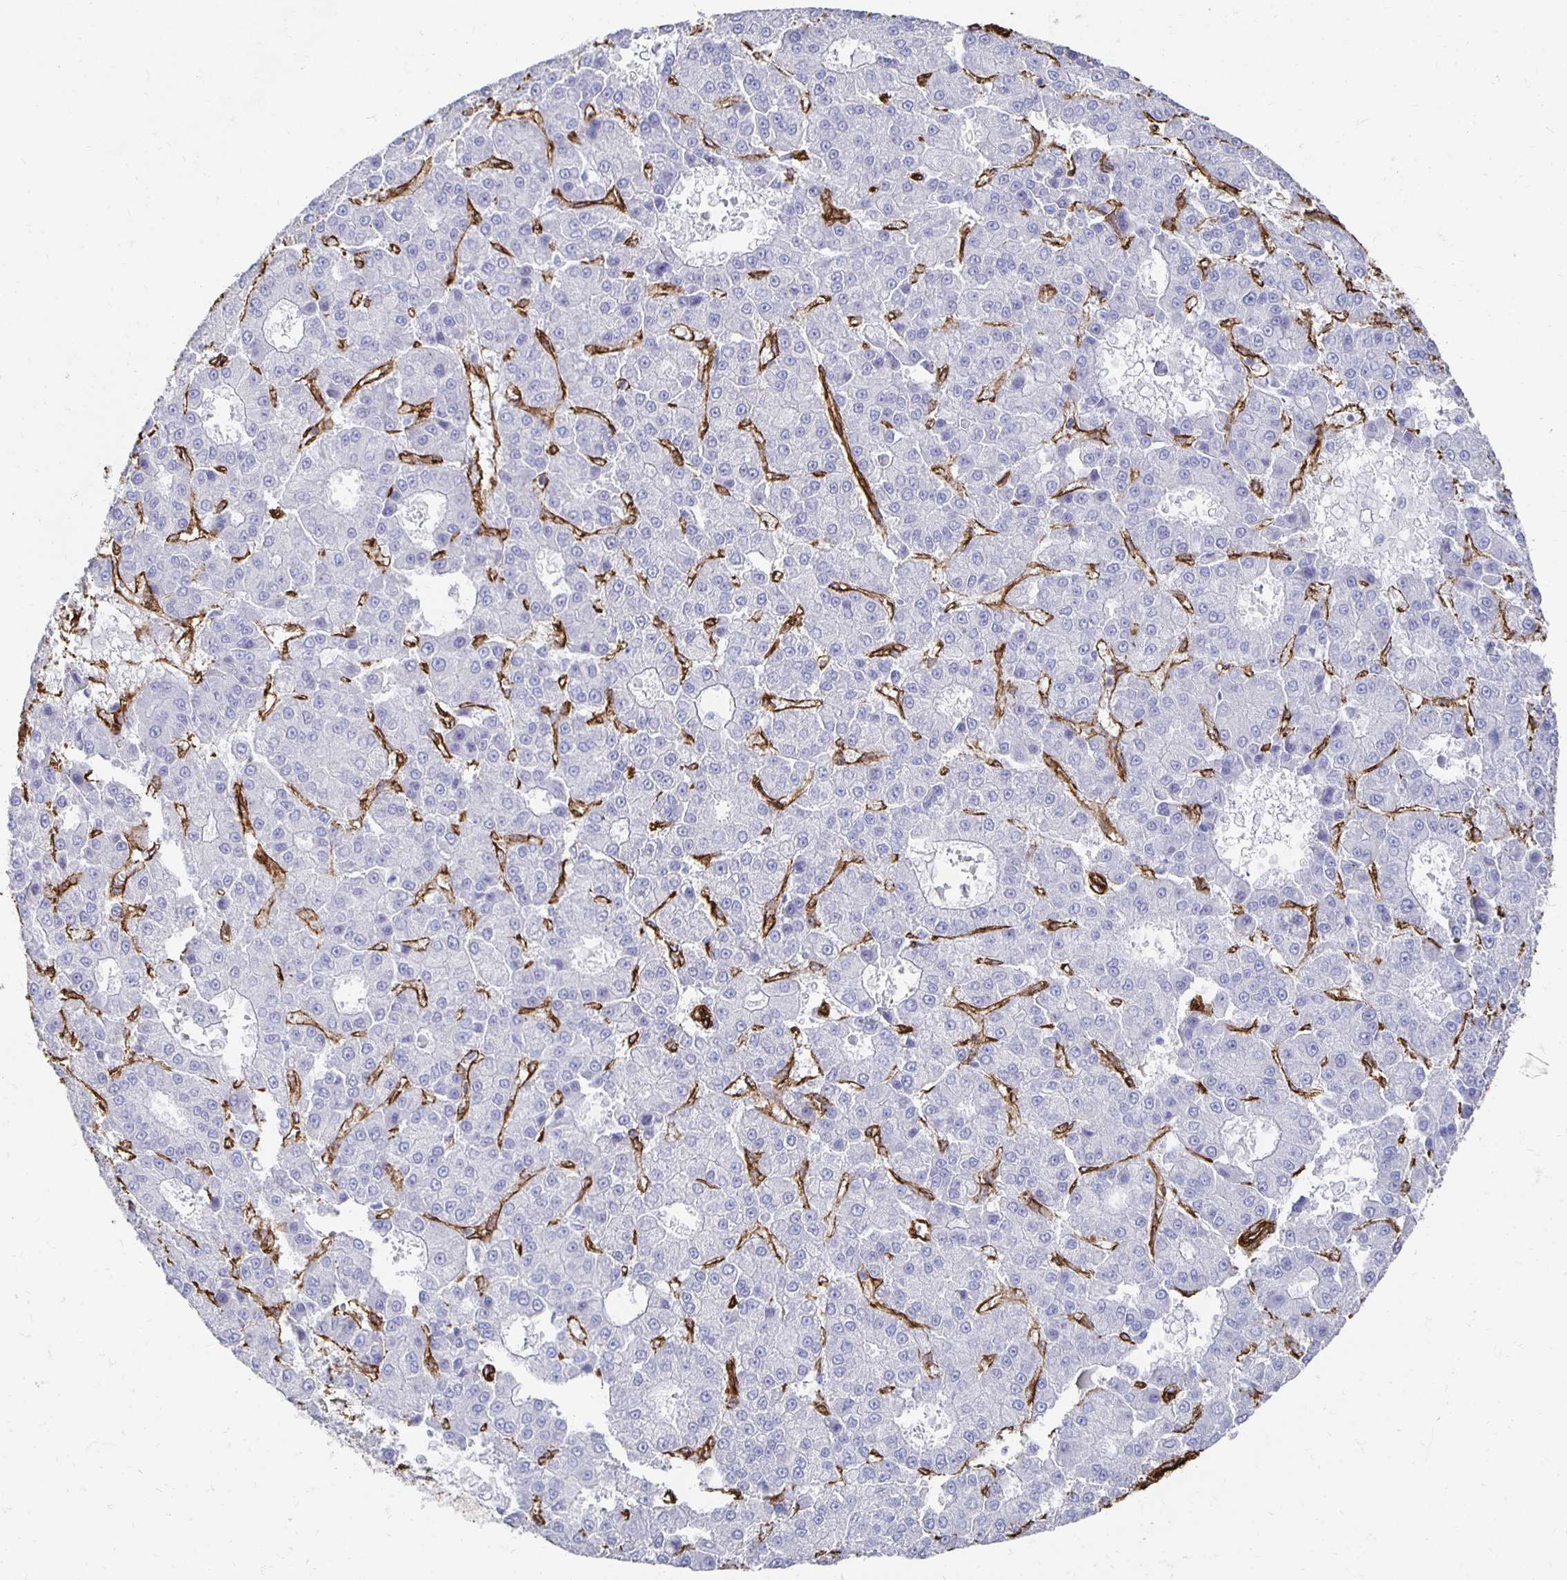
{"staining": {"intensity": "negative", "quantity": "none", "location": "none"}, "tissue": "liver cancer", "cell_type": "Tumor cells", "image_type": "cancer", "snomed": [{"axis": "morphology", "description": "Carcinoma, Hepatocellular, NOS"}, {"axis": "topography", "description": "Liver"}], "caption": "The immunohistochemistry (IHC) micrograph has no significant staining in tumor cells of hepatocellular carcinoma (liver) tissue.", "gene": "VIPR2", "patient": {"sex": "male", "age": 70}}